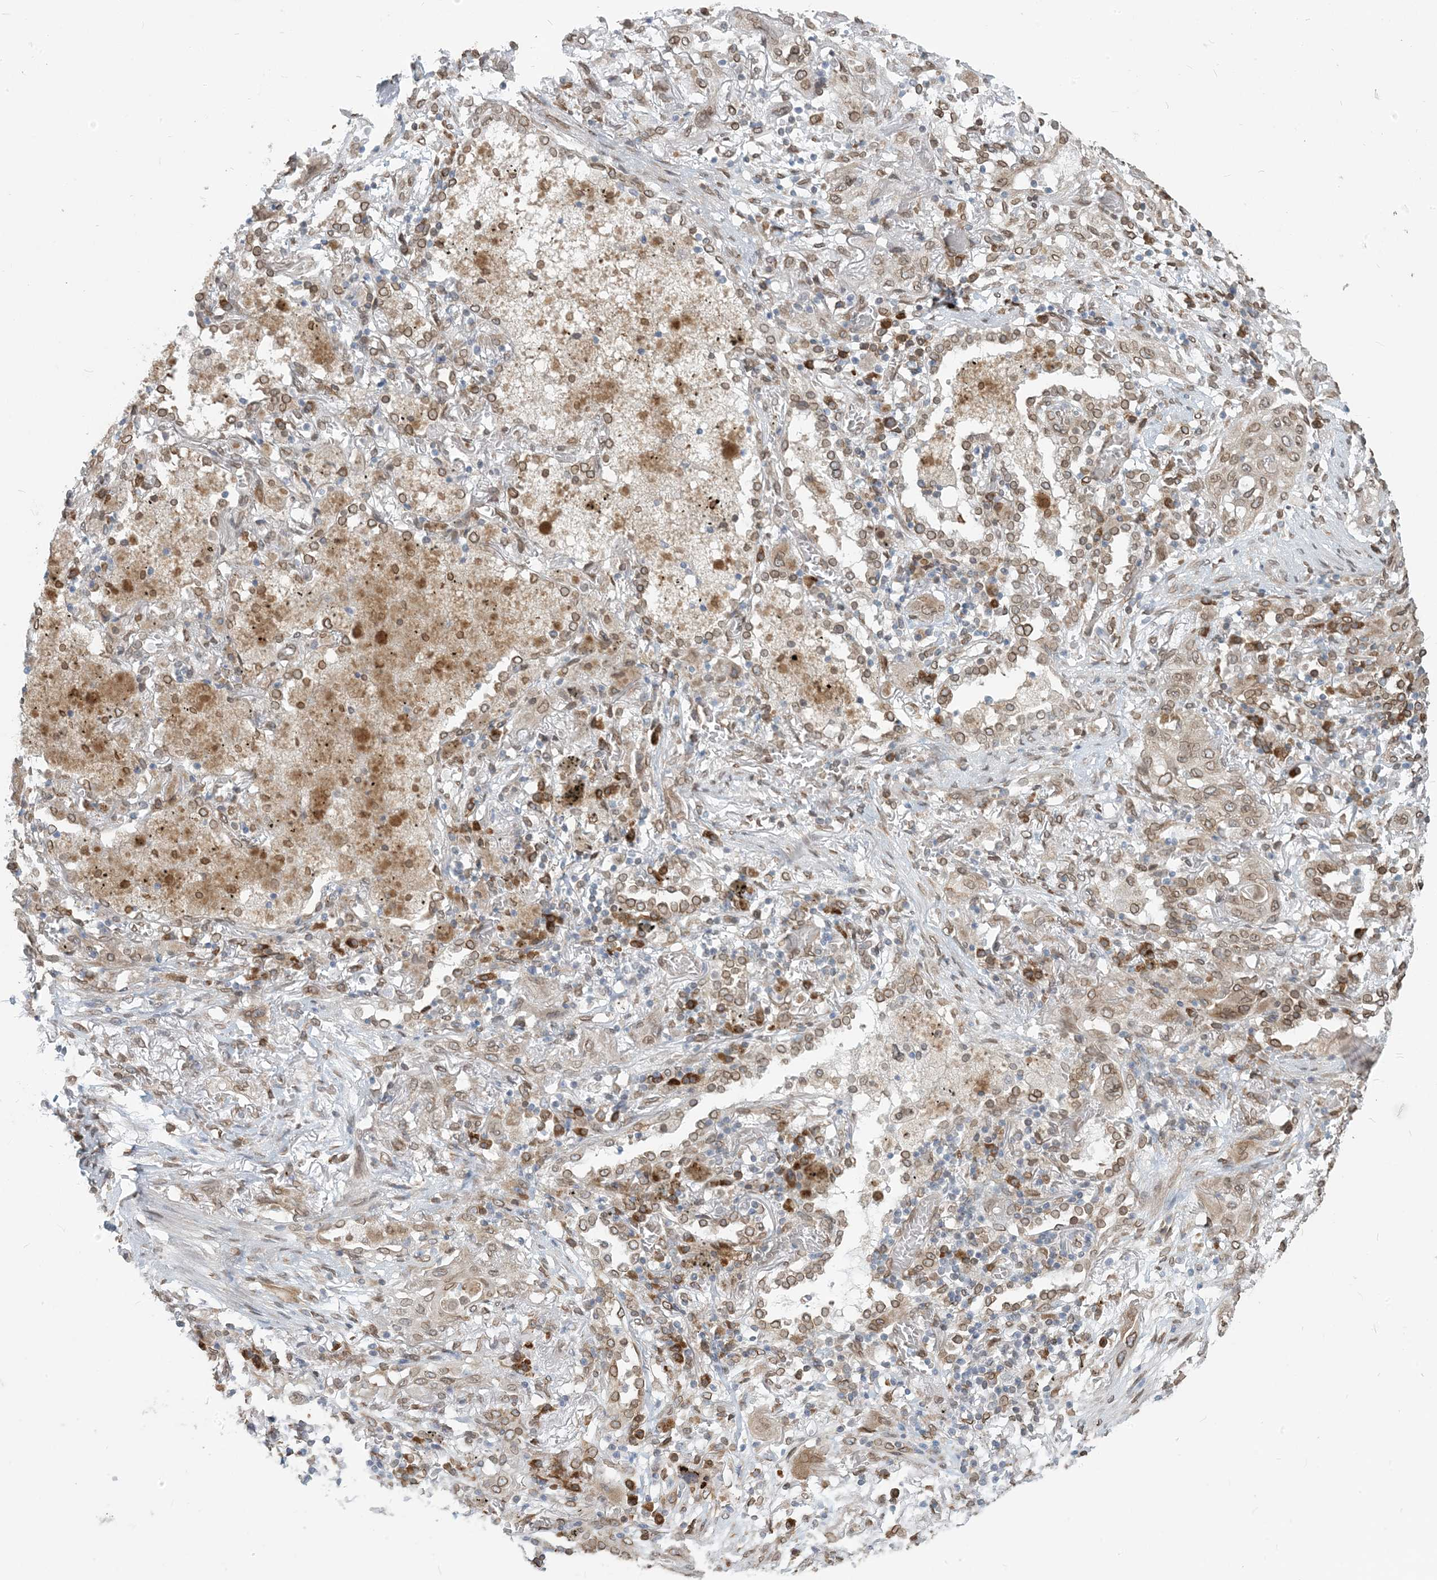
{"staining": {"intensity": "moderate", "quantity": ">75%", "location": "cytoplasmic/membranous,nuclear"}, "tissue": "lung cancer", "cell_type": "Tumor cells", "image_type": "cancer", "snomed": [{"axis": "morphology", "description": "Squamous cell carcinoma, NOS"}, {"axis": "topography", "description": "Lung"}], "caption": "IHC histopathology image of lung cancer (squamous cell carcinoma) stained for a protein (brown), which exhibits medium levels of moderate cytoplasmic/membranous and nuclear positivity in approximately >75% of tumor cells.", "gene": "WWP1", "patient": {"sex": "female", "age": 47}}